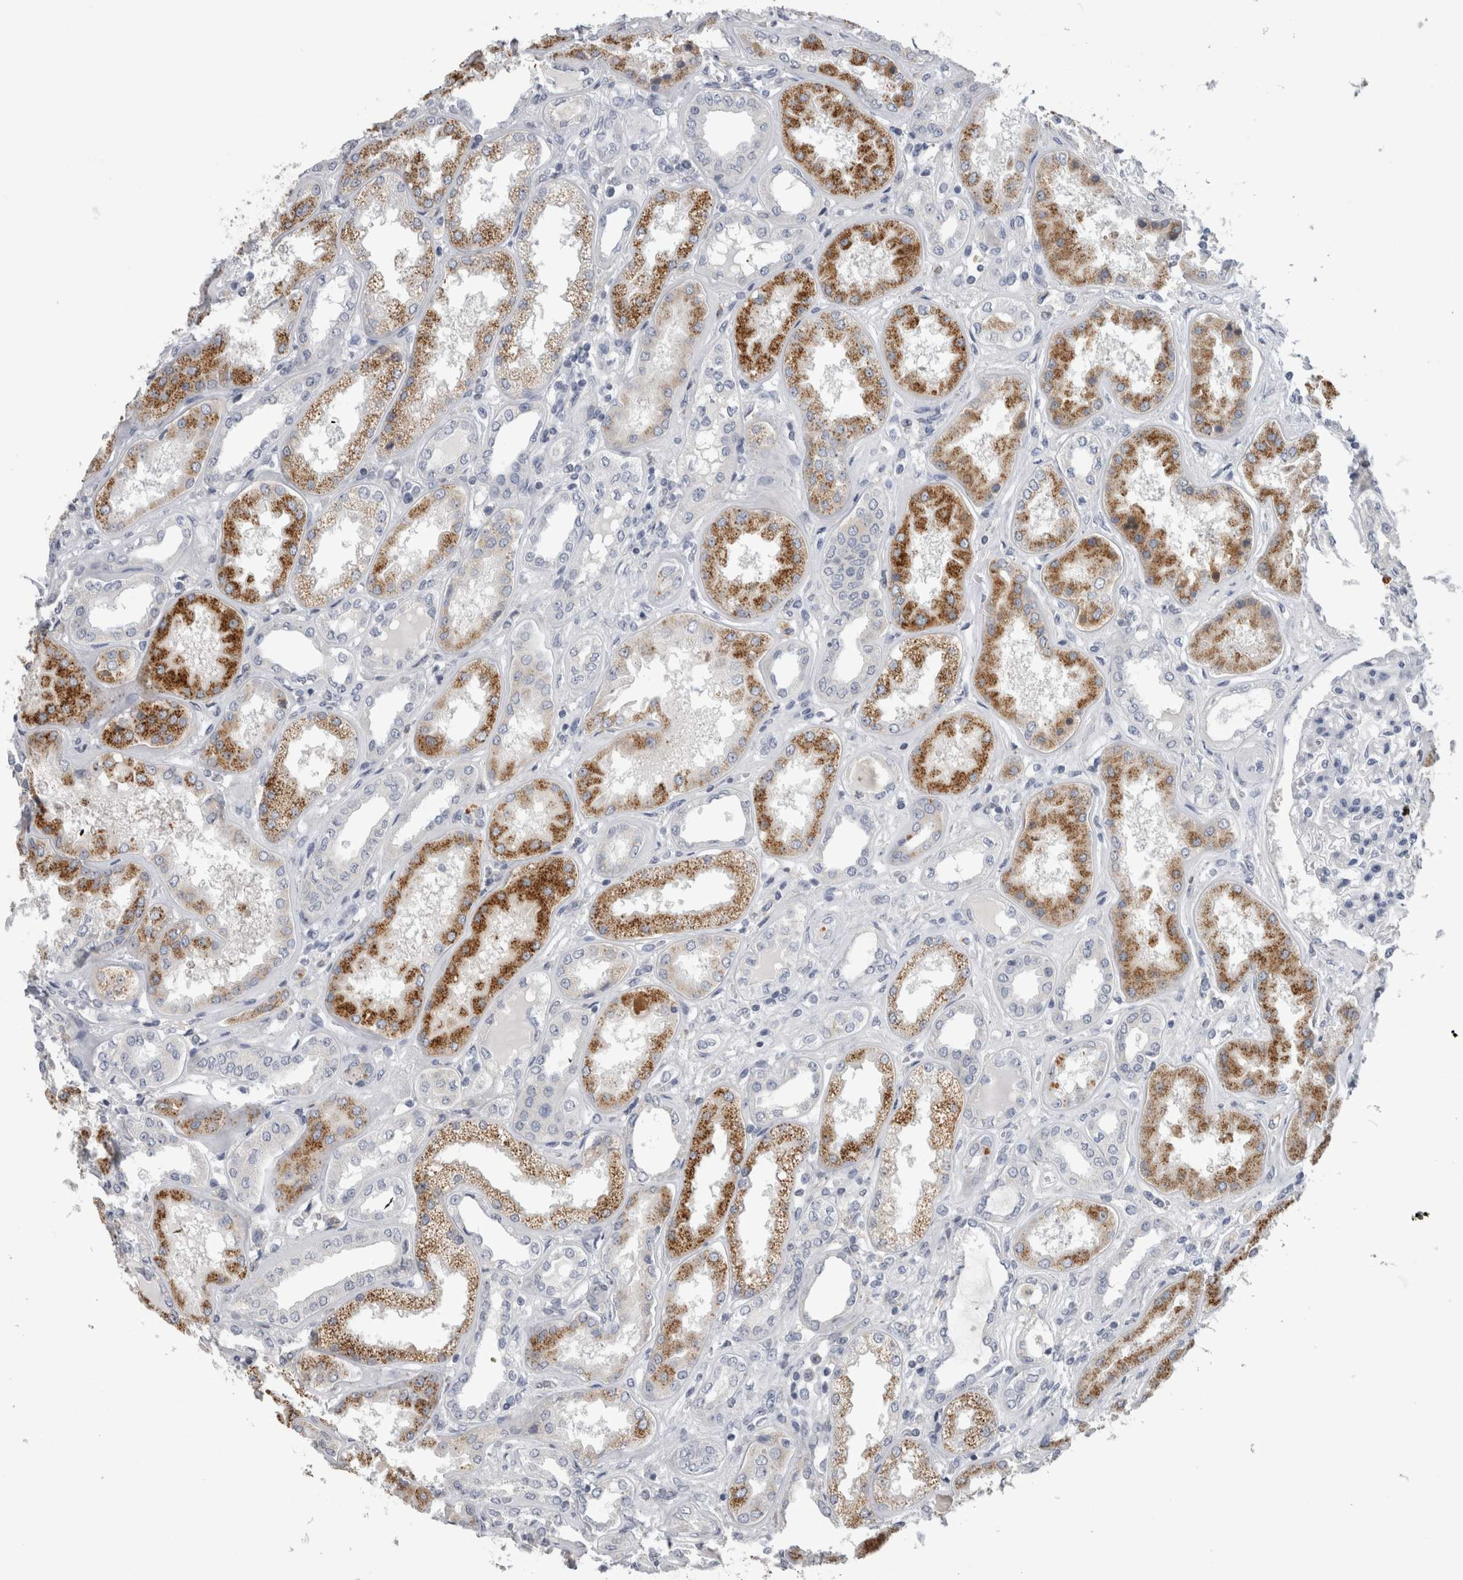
{"staining": {"intensity": "negative", "quantity": "none", "location": "none"}, "tissue": "kidney", "cell_type": "Cells in glomeruli", "image_type": "normal", "snomed": [{"axis": "morphology", "description": "Normal tissue, NOS"}, {"axis": "topography", "description": "Kidney"}], "caption": "The micrograph exhibits no staining of cells in glomeruli in unremarkable kidney.", "gene": "DHRS4", "patient": {"sex": "female", "age": 56}}